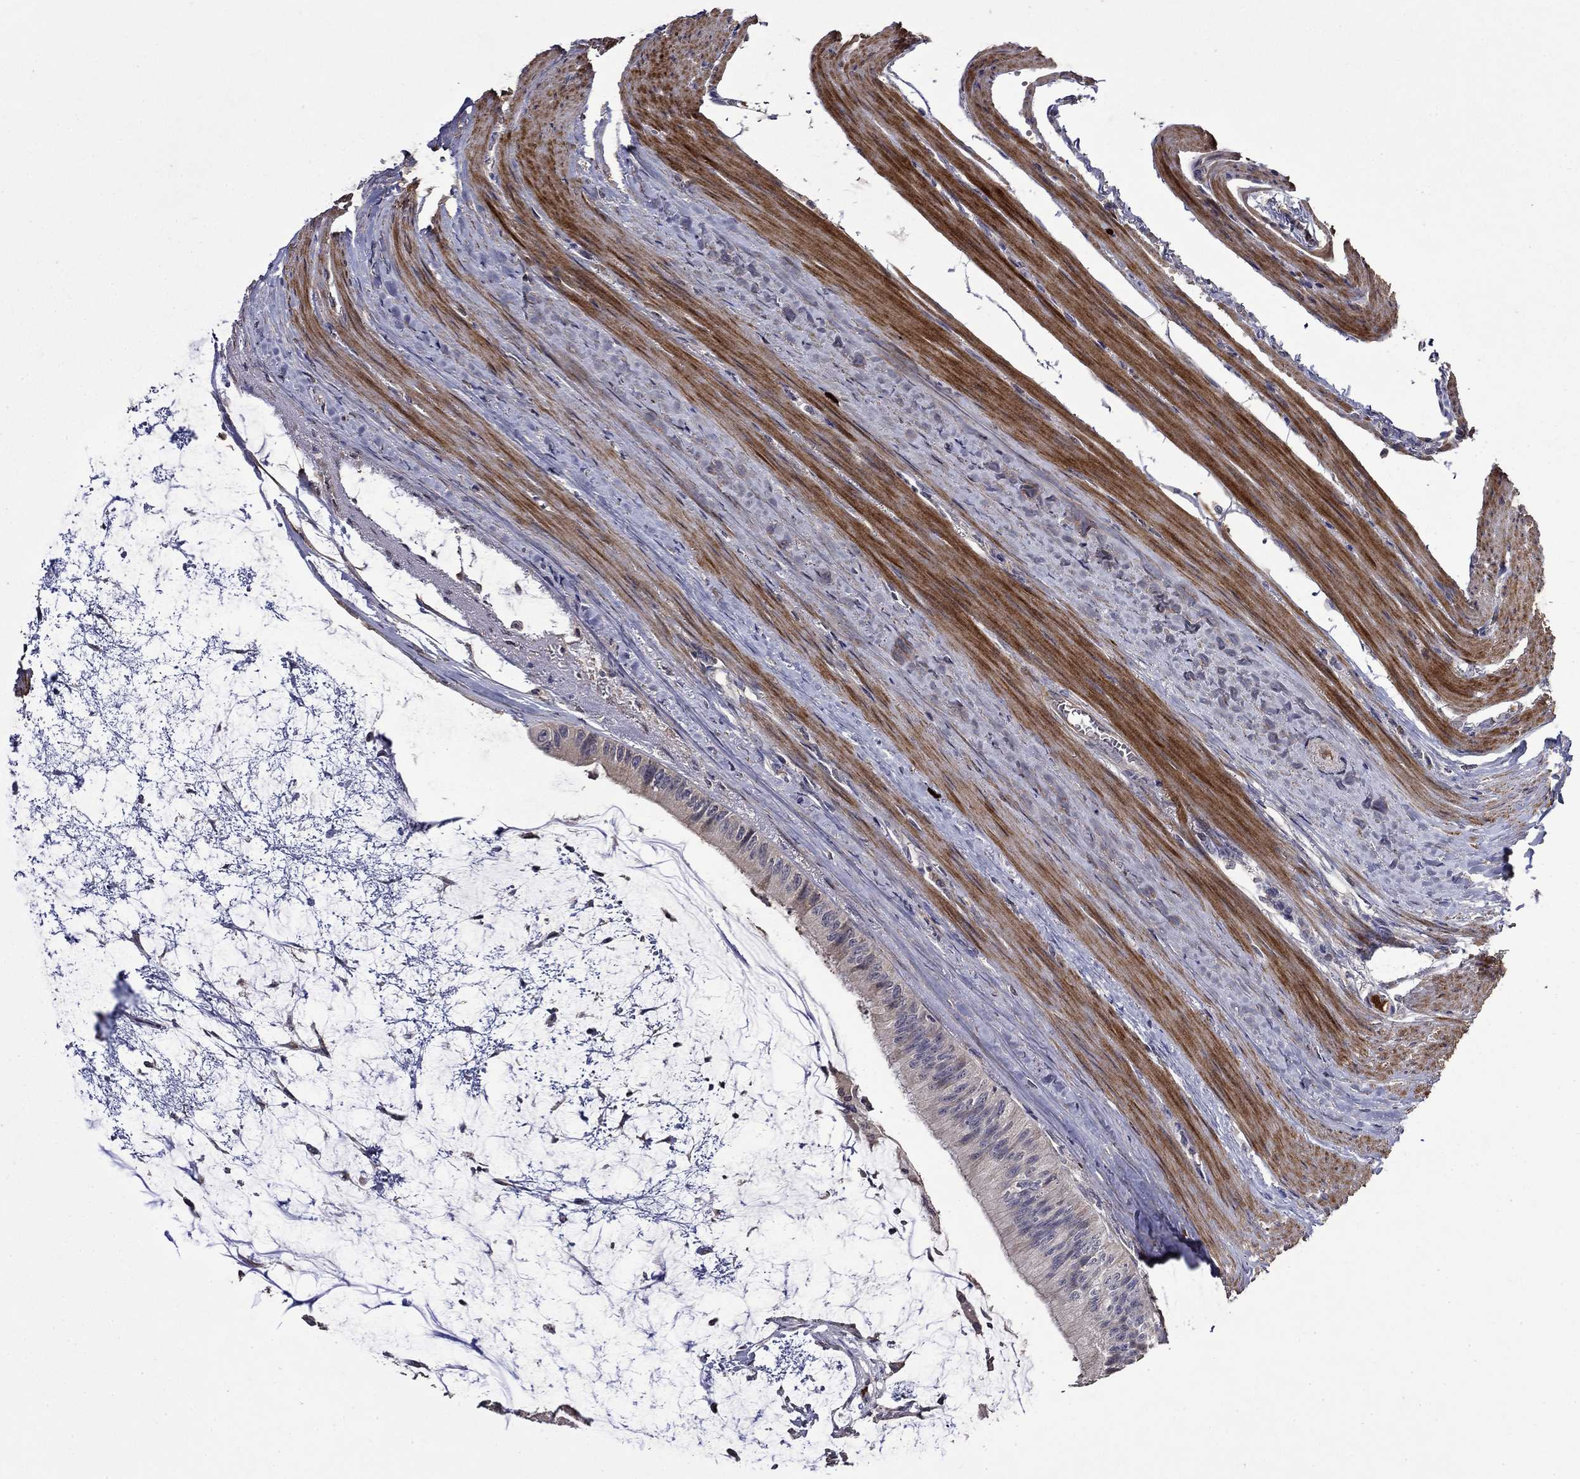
{"staining": {"intensity": "negative", "quantity": "none", "location": "none"}, "tissue": "colorectal cancer", "cell_type": "Tumor cells", "image_type": "cancer", "snomed": [{"axis": "morphology", "description": "Normal tissue, NOS"}, {"axis": "morphology", "description": "Adenocarcinoma, NOS"}, {"axis": "topography", "description": "Colon"}], "caption": "This is a photomicrograph of IHC staining of colorectal adenocarcinoma, which shows no expression in tumor cells.", "gene": "SATB1", "patient": {"sex": "male", "age": 65}}